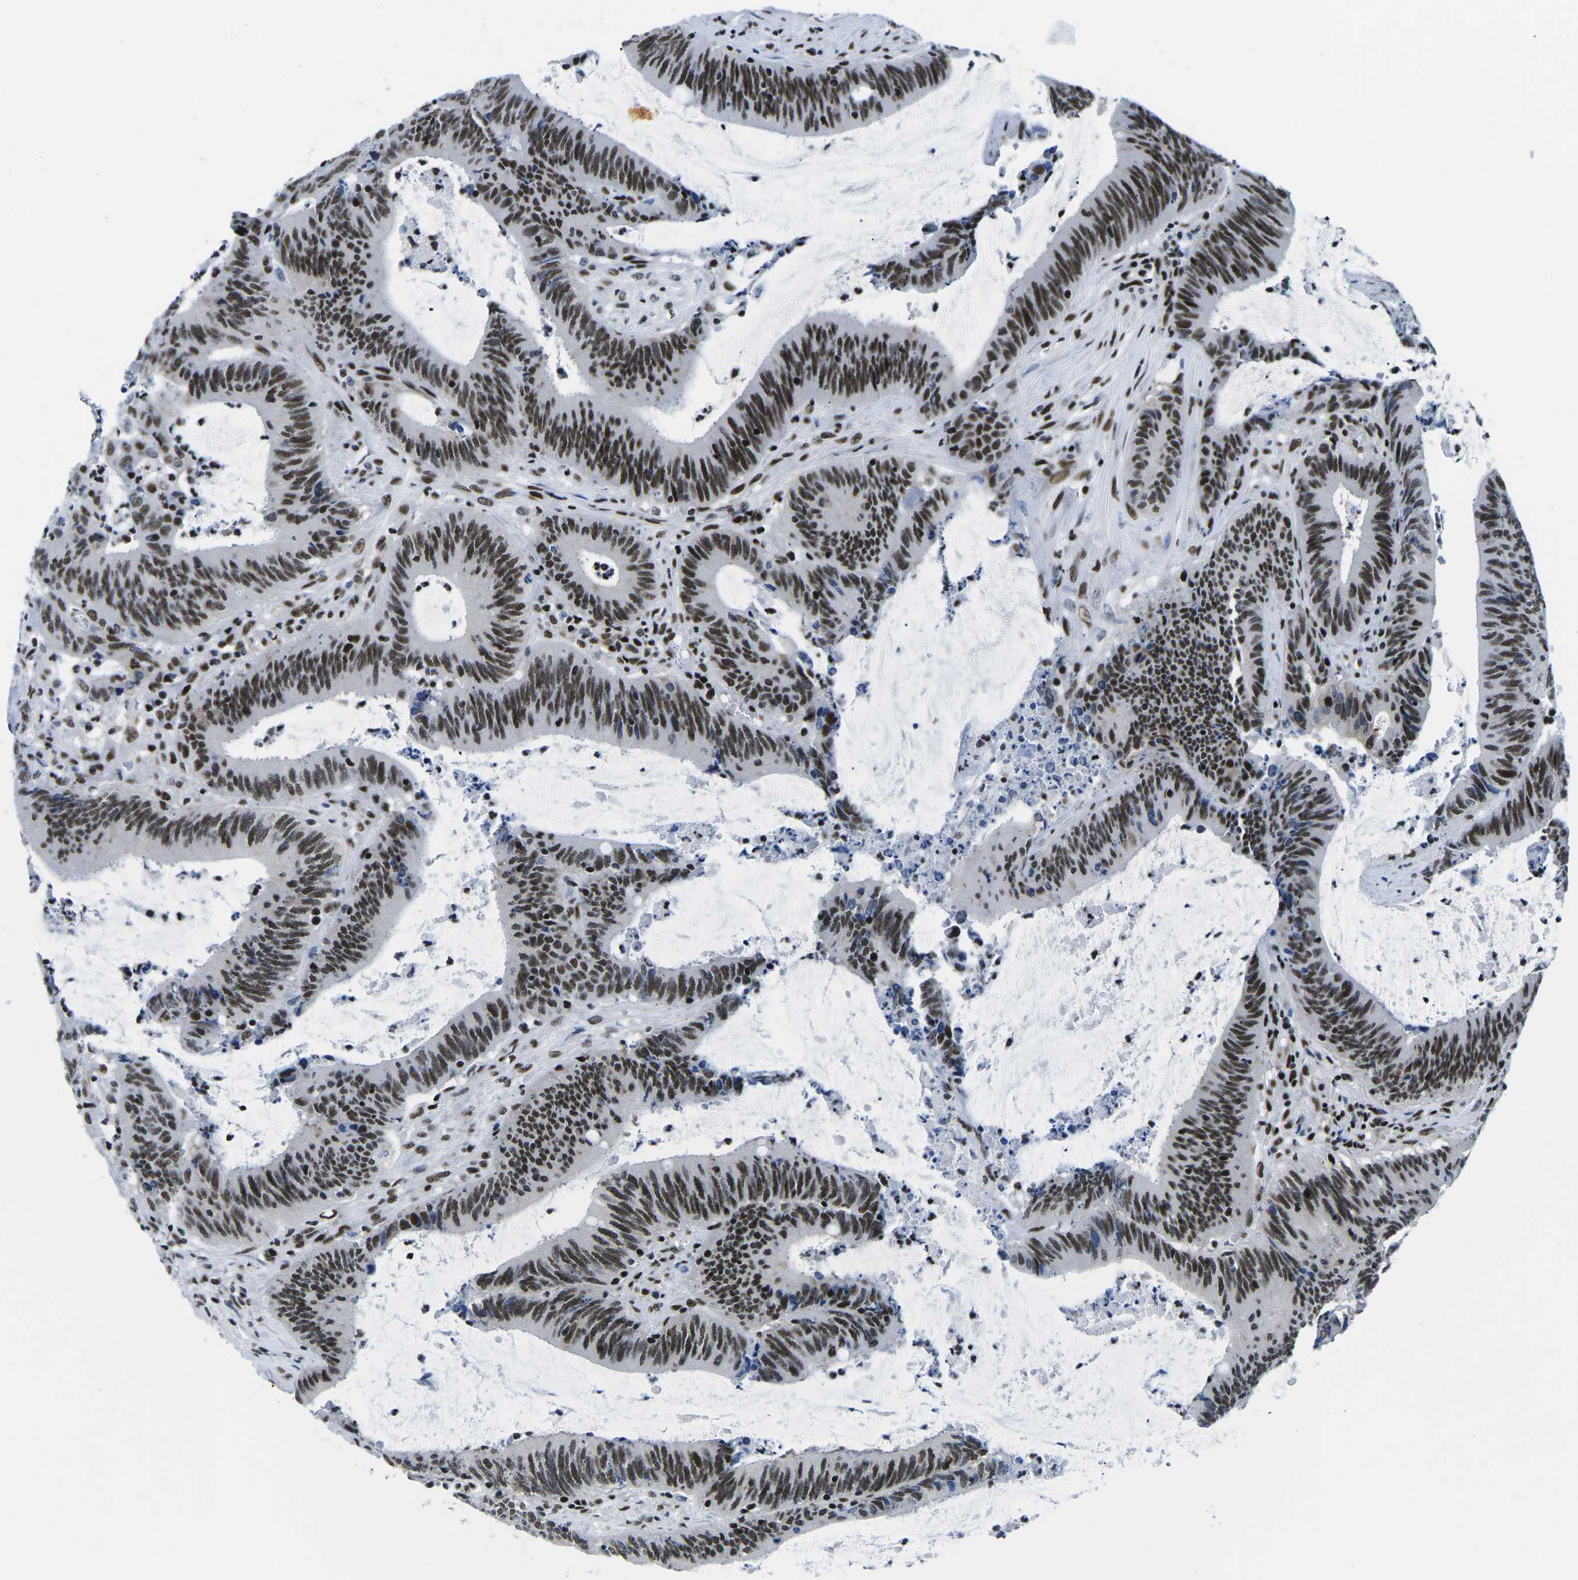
{"staining": {"intensity": "strong", "quantity": ">75%", "location": "nuclear"}, "tissue": "colorectal cancer", "cell_type": "Tumor cells", "image_type": "cancer", "snomed": [{"axis": "morphology", "description": "Normal tissue, NOS"}, {"axis": "morphology", "description": "Adenocarcinoma, NOS"}, {"axis": "topography", "description": "Rectum"}], "caption": "A high amount of strong nuclear positivity is present in about >75% of tumor cells in colorectal cancer (adenocarcinoma) tissue.", "gene": "ATF1", "patient": {"sex": "female", "age": 66}}